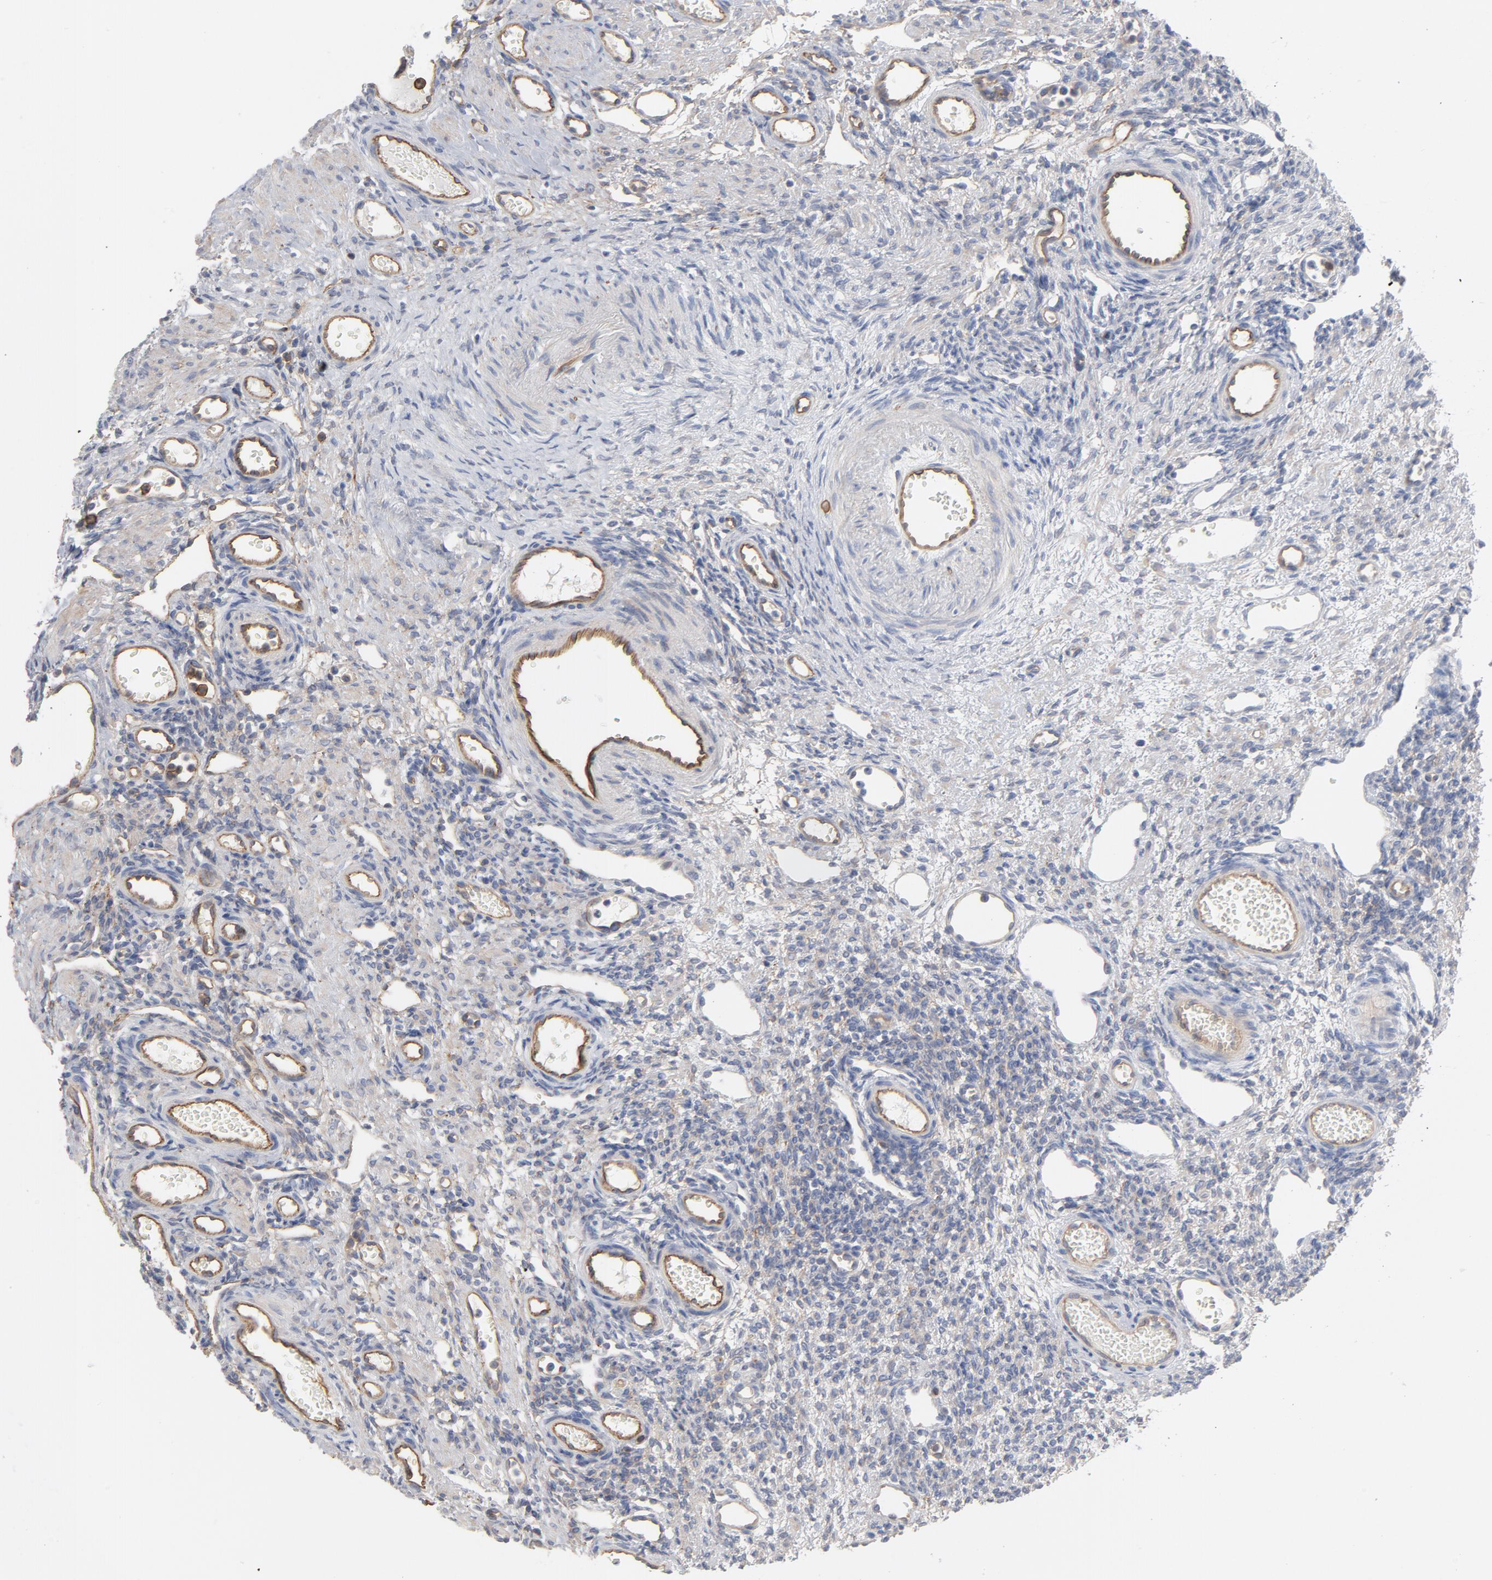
{"staining": {"intensity": "weak", "quantity": ">75%", "location": "cytoplasmic/membranous"}, "tissue": "ovary", "cell_type": "Follicle cells", "image_type": "normal", "snomed": [{"axis": "morphology", "description": "Normal tissue, NOS"}, {"axis": "topography", "description": "Ovary"}], "caption": "This photomicrograph shows IHC staining of unremarkable human ovary, with low weak cytoplasmic/membranous staining in about >75% of follicle cells.", "gene": "OXA1L", "patient": {"sex": "female", "age": 33}}